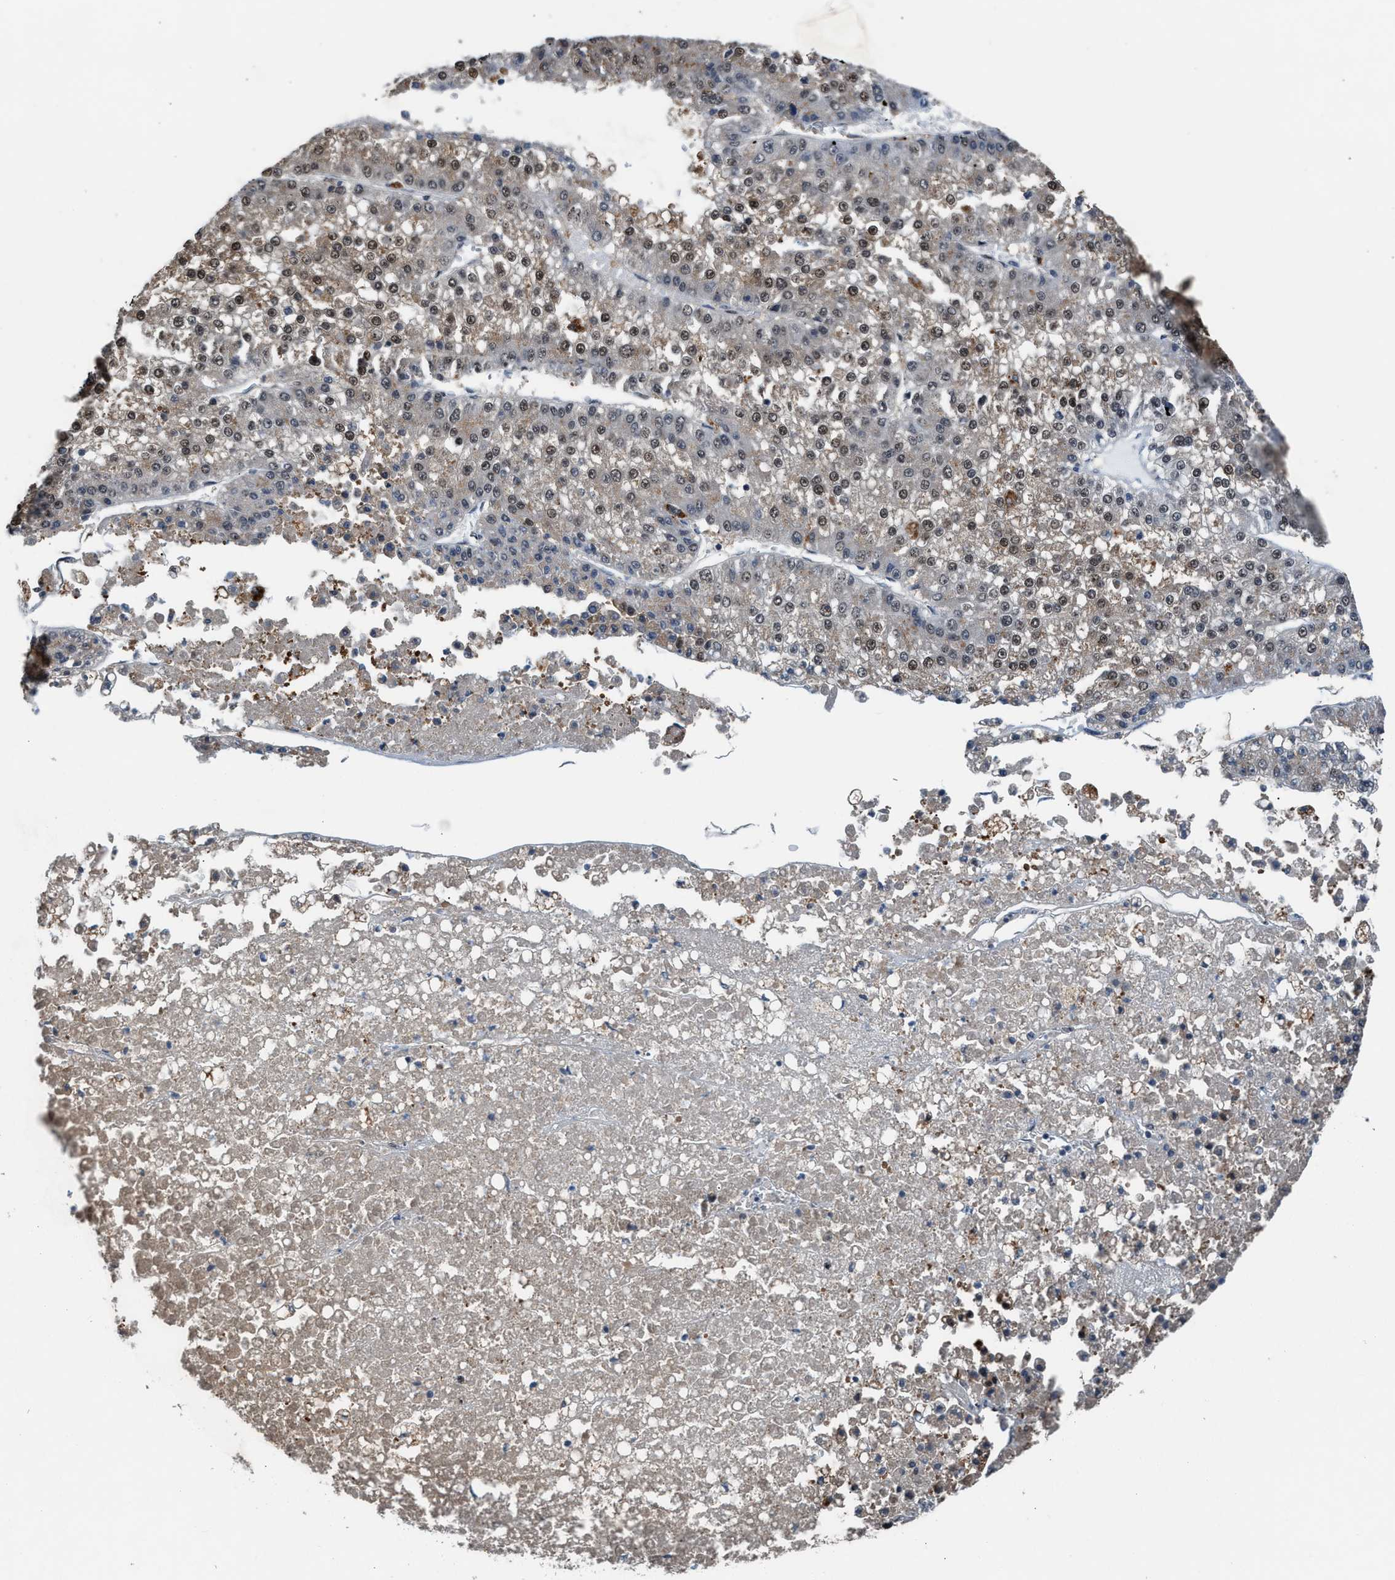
{"staining": {"intensity": "weak", "quantity": ">75%", "location": "cytoplasmic/membranous,nuclear"}, "tissue": "liver cancer", "cell_type": "Tumor cells", "image_type": "cancer", "snomed": [{"axis": "morphology", "description": "Carcinoma, Hepatocellular, NOS"}, {"axis": "topography", "description": "Liver"}], "caption": "Immunohistochemistry (IHC) of liver cancer reveals low levels of weak cytoplasmic/membranous and nuclear expression in about >75% of tumor cells. The protein of interest is stained brown, and the nuclei are stained in blue (DAB (3,3'-diaminobenzidine) IHC with brightfield microscopy, high magnification).", "gene": "CENPP", "patient": {"sex": "female", "age": 73}}